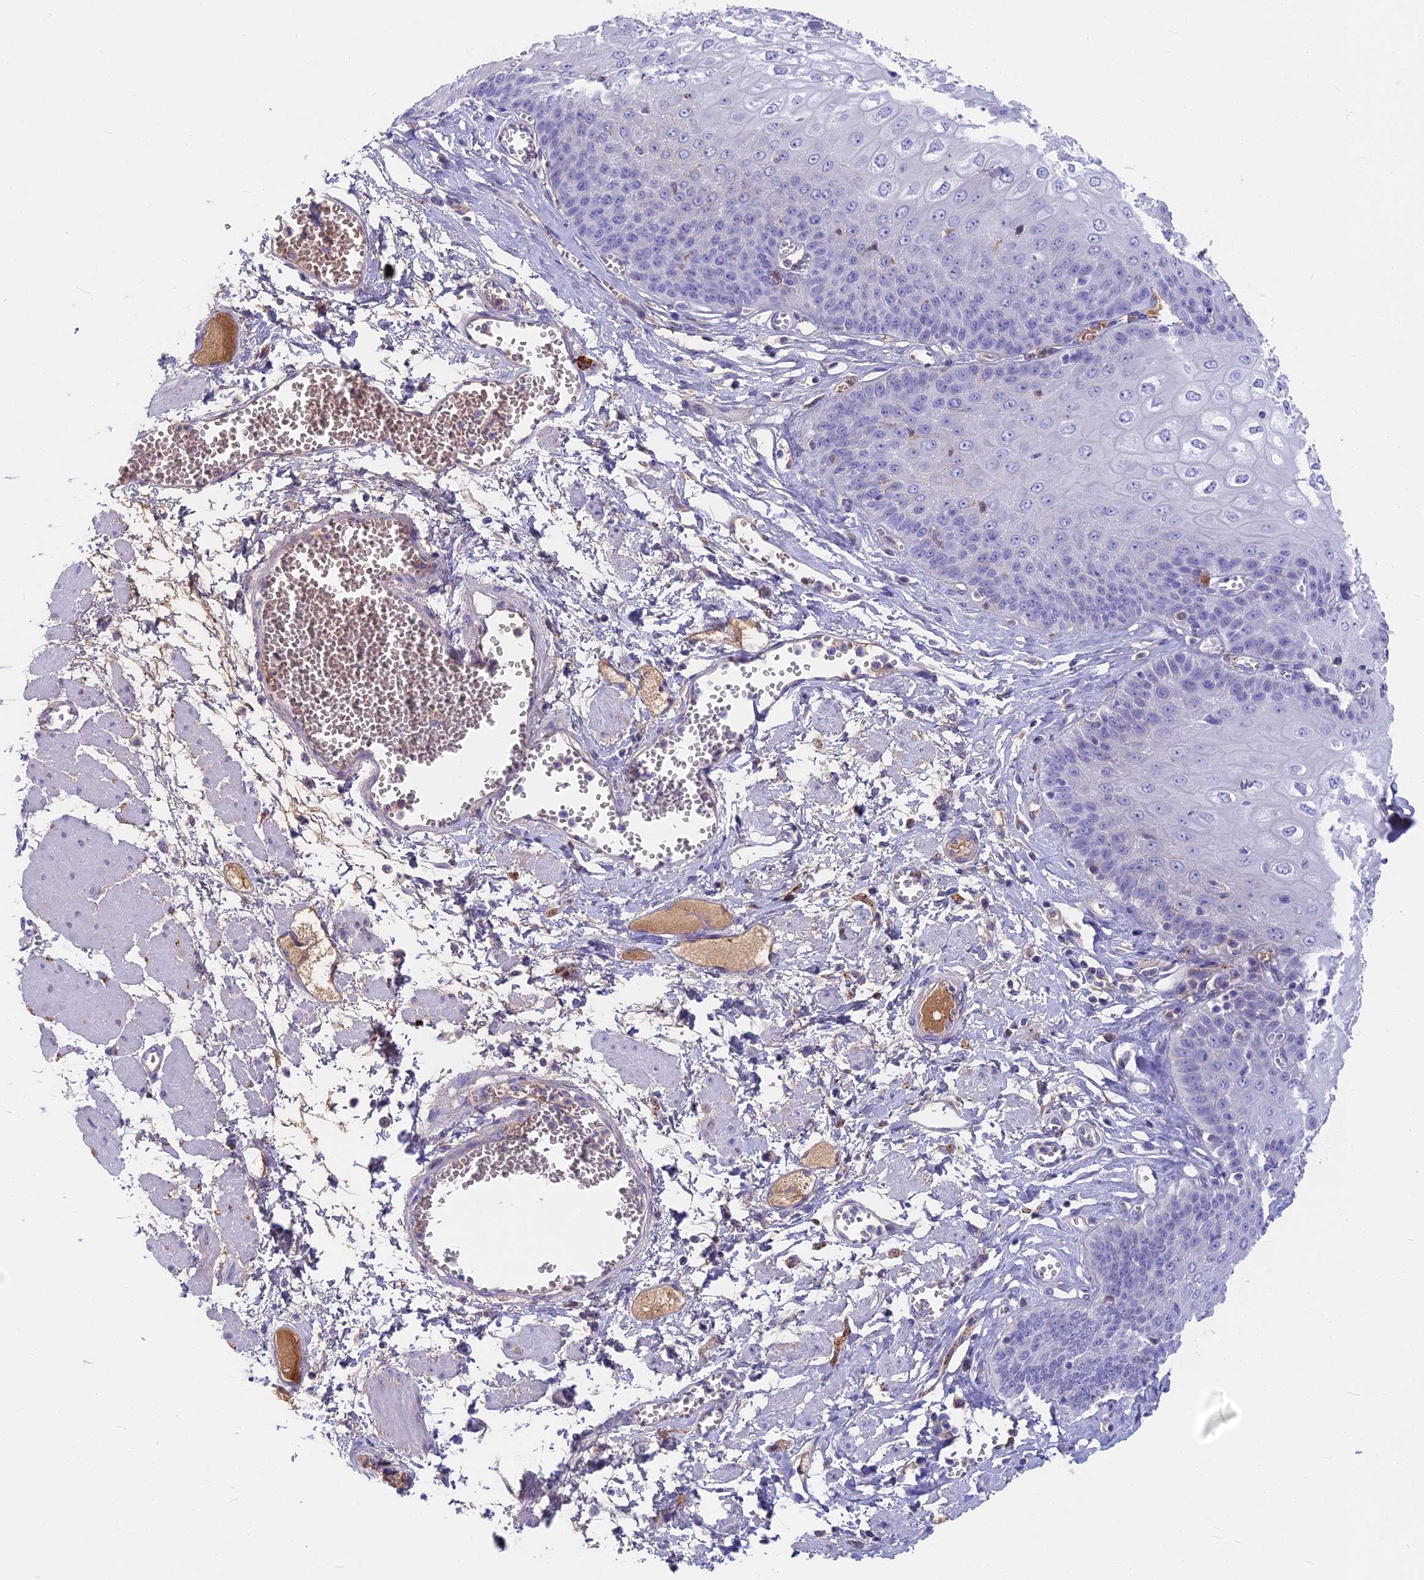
{"staining": {"intensity": "weak", "quantity": "<25%", "location": "cytoplasmic/membranous"}, "tissue": "esophagus", "cell_type": "Squamous epithelial cells", "image_type": "normal", "snomed": [{"axis": "morphology", "description": "Normal tissue, NOS"}, {"axis": "topography", "description": "Esophagus"}], "caption": "IHC micrograph of benign esophagus stained for a protein (brown), which reveals no staining in squamous epithelial cells.", "gene": "SNAP91", "patient": {"sex": "male", "age": 60}}